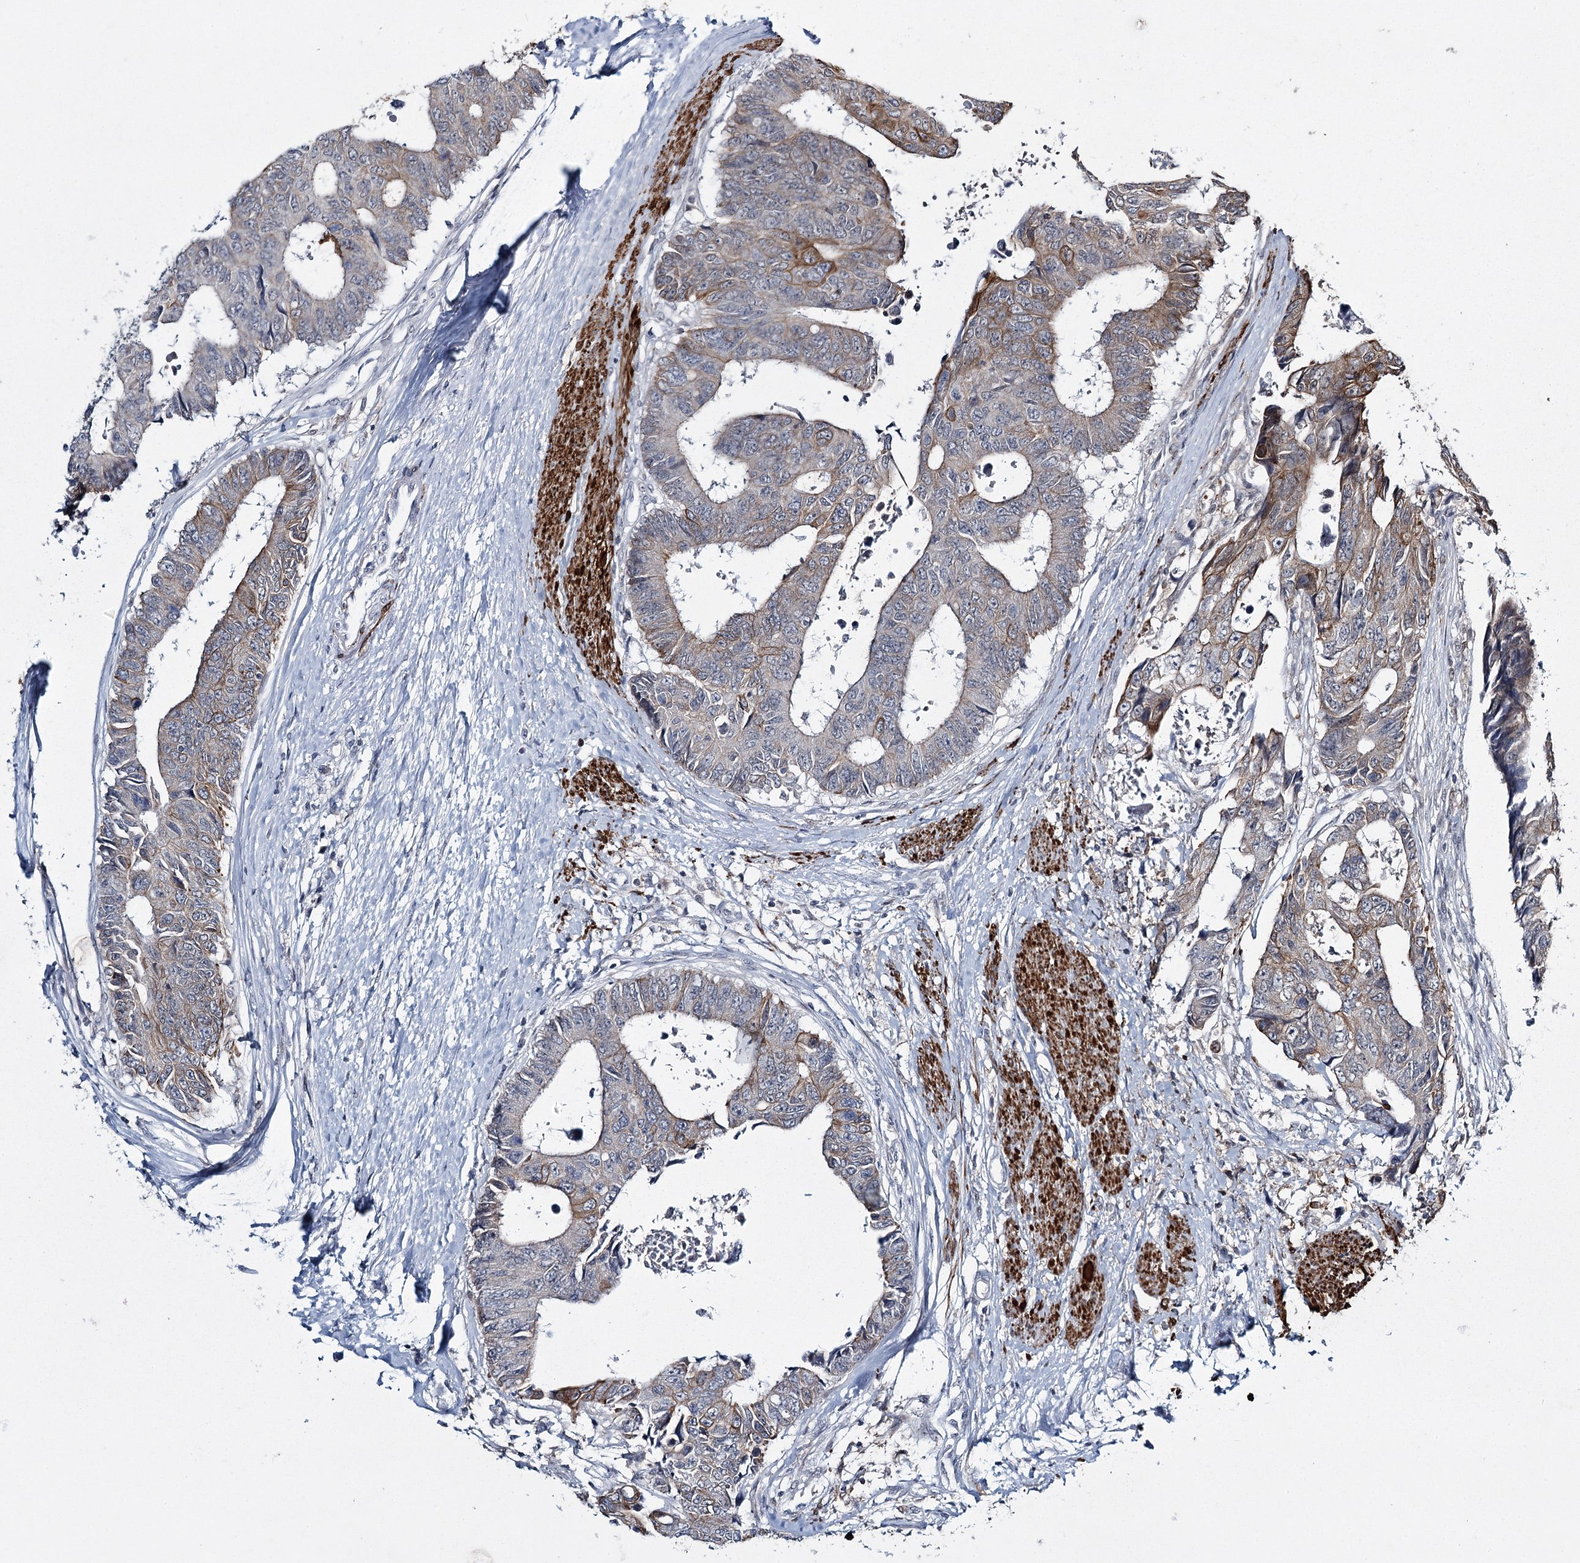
{"staining": {"intensity": "moderate", "quantity": "<25%", "location": "cytoplasmic/membranous"}, "tissue": "colorectal cancer", "cell_type": "Tumor cells", "image_type": "cancer", "snomed": [{"axis": "morphology", "description": "Adenocarcinoma, NOS"}, {"axis": "topography", "description": "Rectum"}], "caption": "Colorectal cancer (adenocarcinoma) stained for a protein displays moderate cytoplasmic/membranous positivity in tumor cells.", "gene": "TMEM70", "patient": {"sex": "male", "age": 84}}